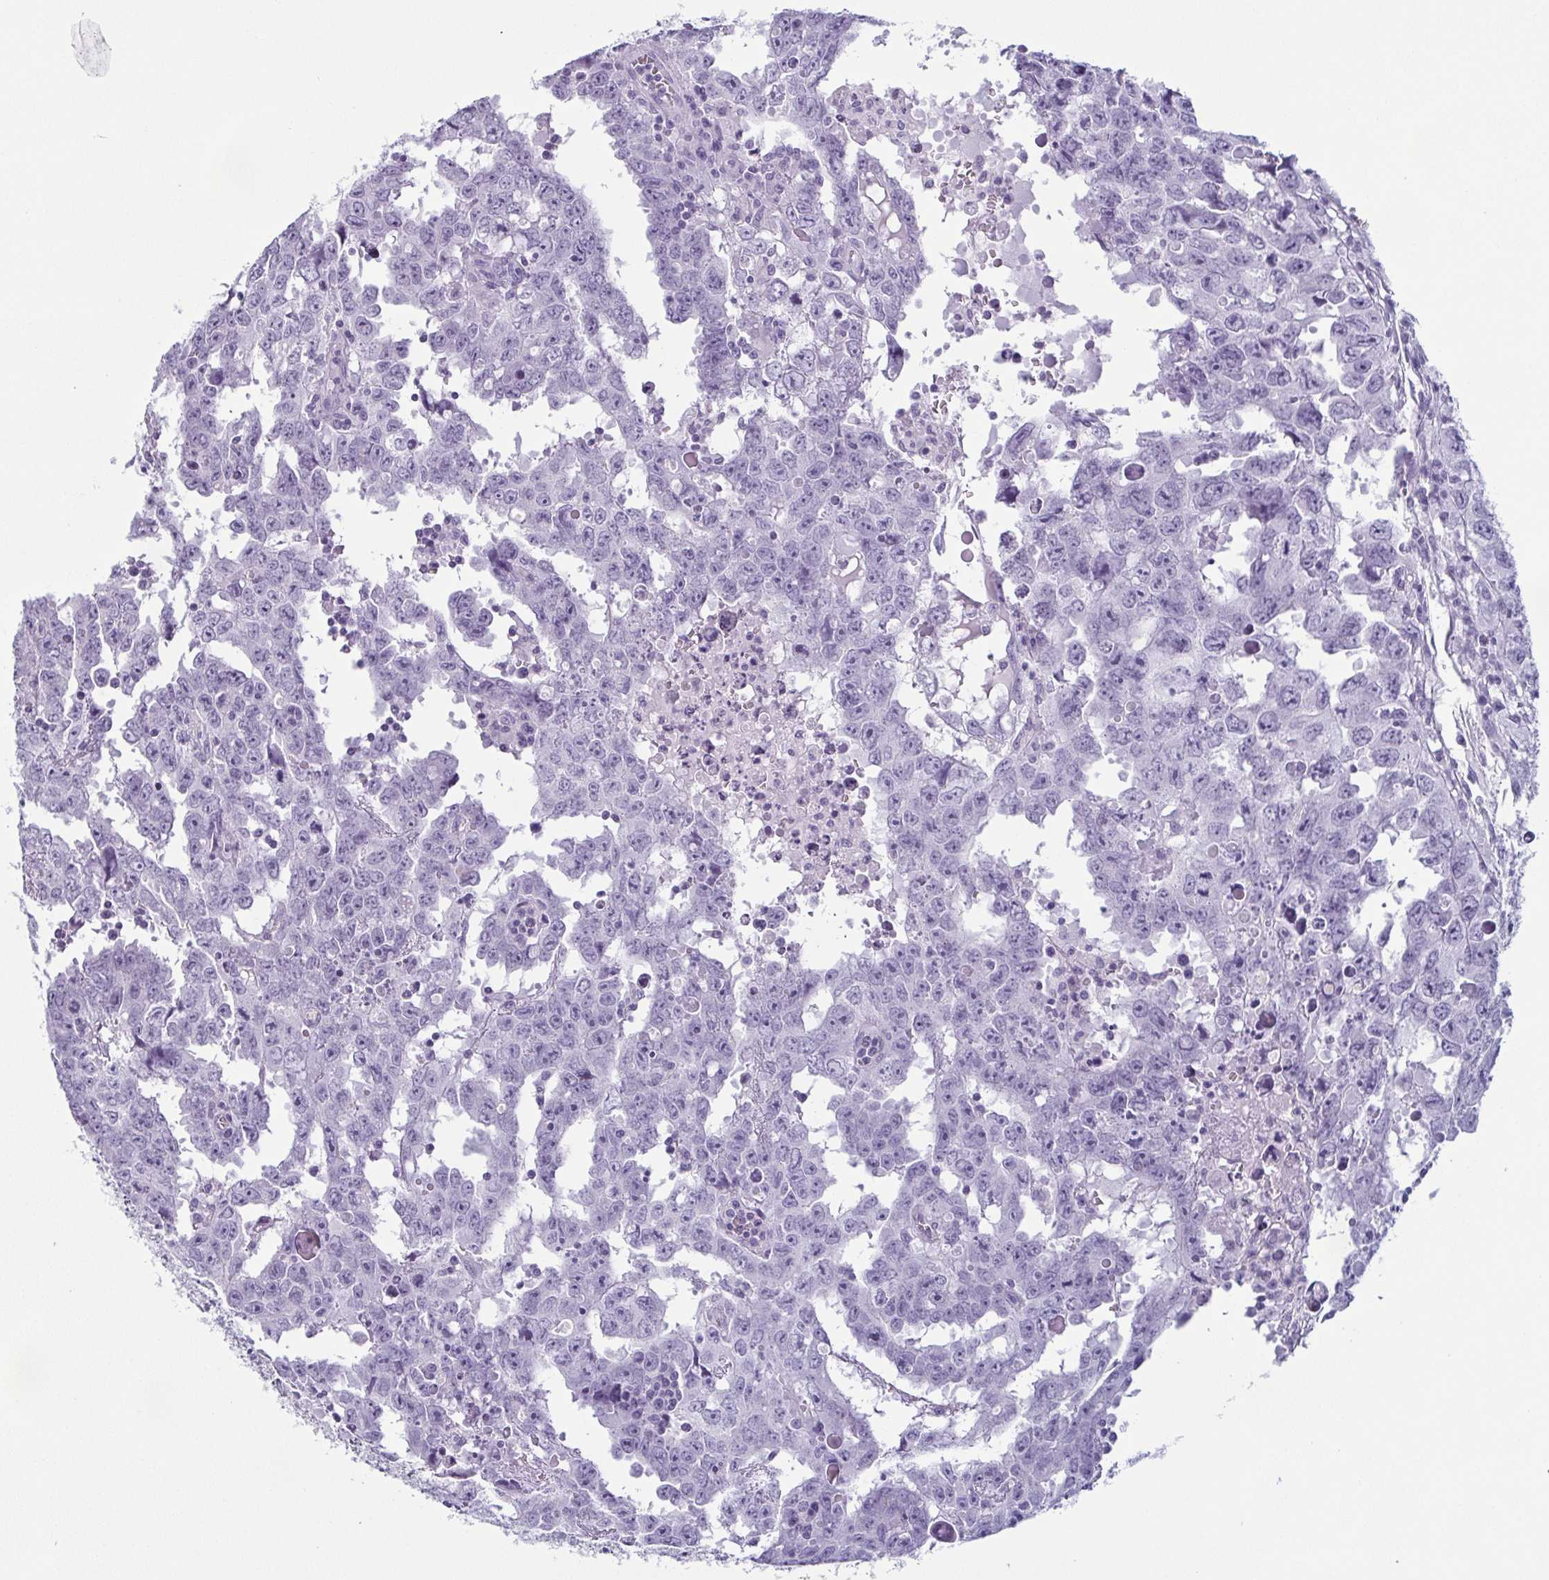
{"staining": {"intensity": "negative", "quantity": "none", "location": "none"}, "tissue": "testis cancer", "cell_type": "Tumor cells", "image_type": "cancer", "snomed": [{"axis": "morphology", "description": "Carcinoma, Embryonal, NOS"}, {"axis": "topography", "description": "Testis"}], "caption": "Micrograph shows no protein positivity in tumor cells of testis cancer (embryonal carcinoma) tissue. The staining was performed using DAB (3,3'-diaminobenzidine) to visualize the protein expression in brown, while the nuclei were stained in blue with hematoxylin (Magnification: 20x).", "gene": "KRT78", "patient": {"sex": "male", "age": 22}}